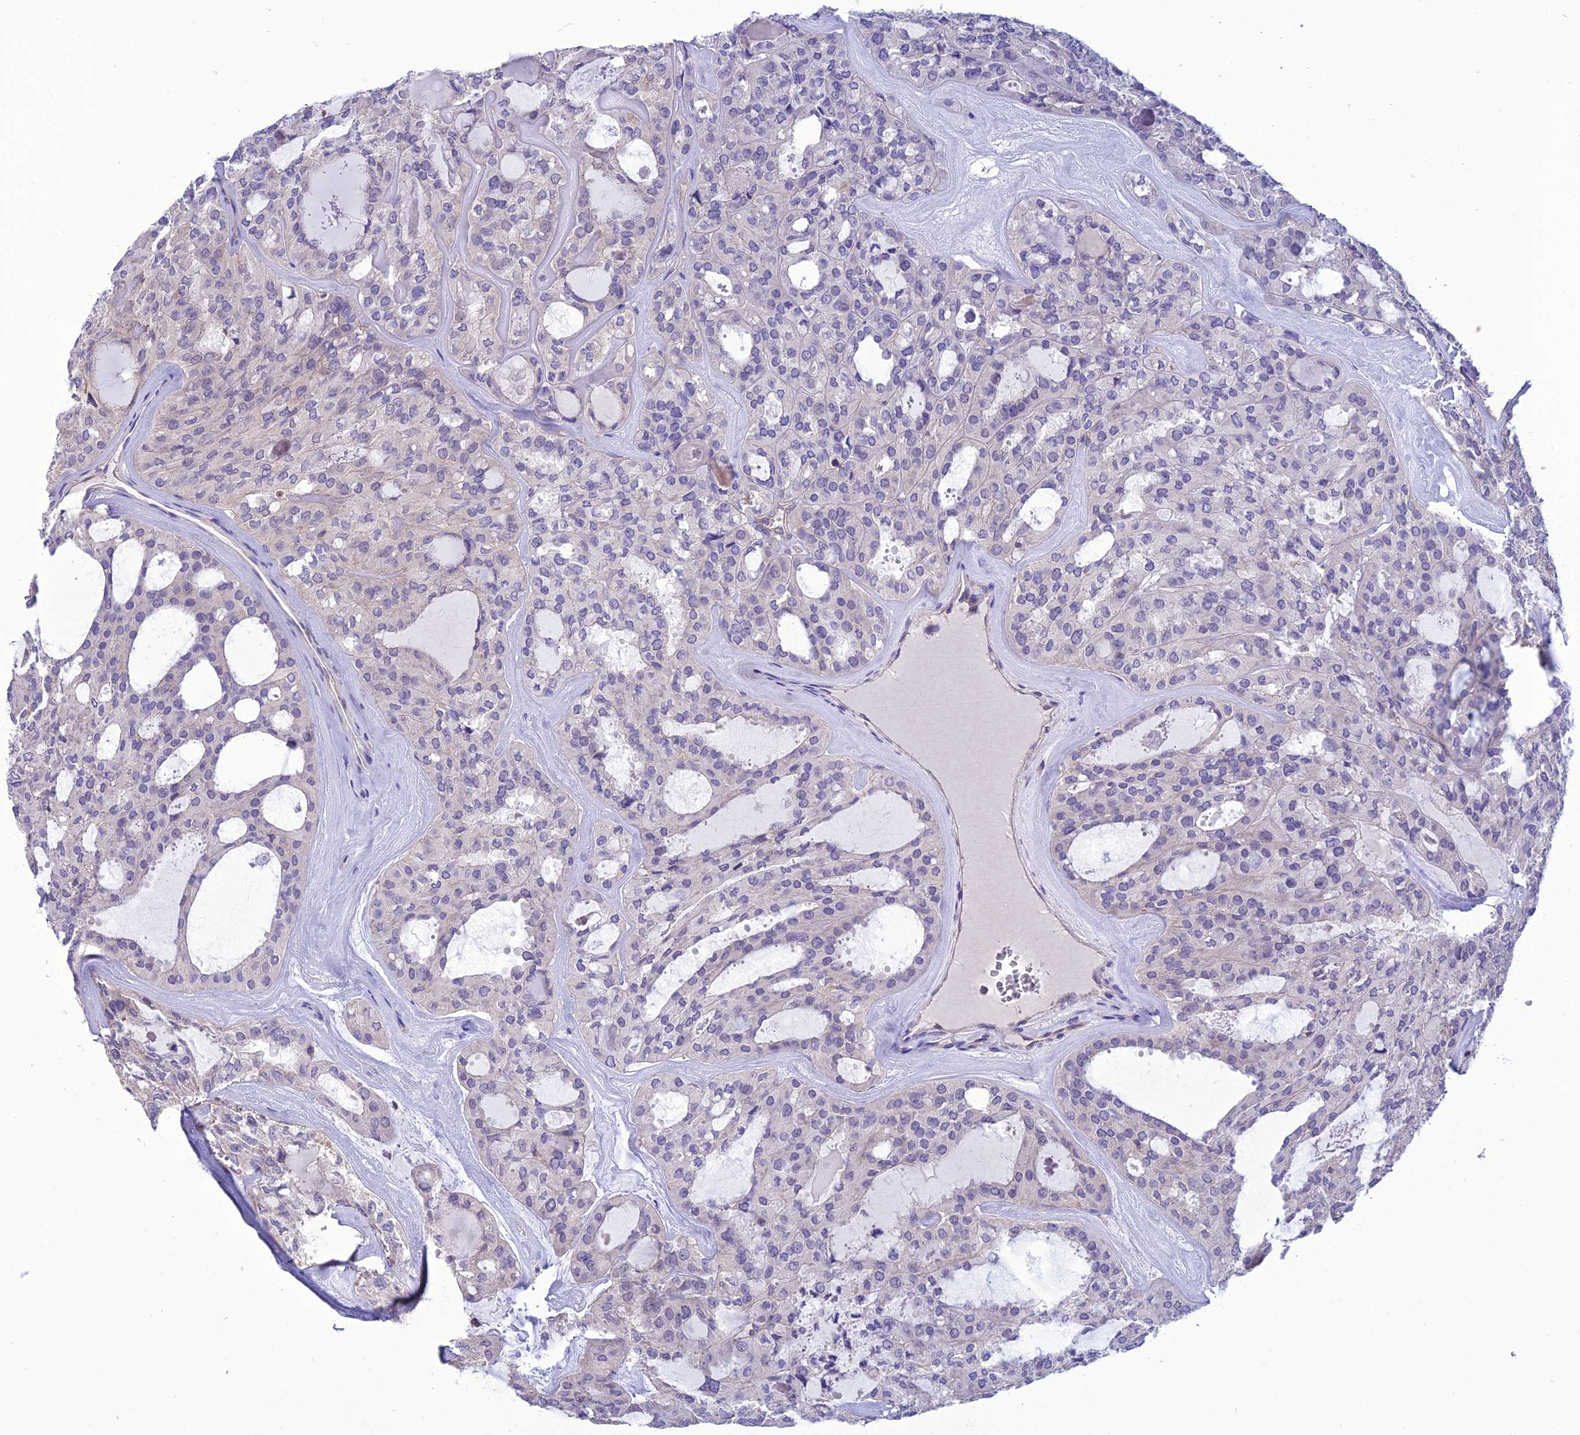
{"staining": {"intensity": "negative", "quantity": "none", "location": "none"}, "tissue": "thyroid cancer", "cell_type": "Tumor cells", "image_type": "cancer", "snomed": [{"axis": "morphology", "description": "Follicular adenoma carcinoma, NOS"}, {"axis": "topography", "description": "Thyroid gland"}], "caption": "Thyroid cancer was stained to show a protein in brown. There is no significant positivity in tumor cells.", "gene": "PSMF1", "patient": {"sex": "male", "age": 75}}